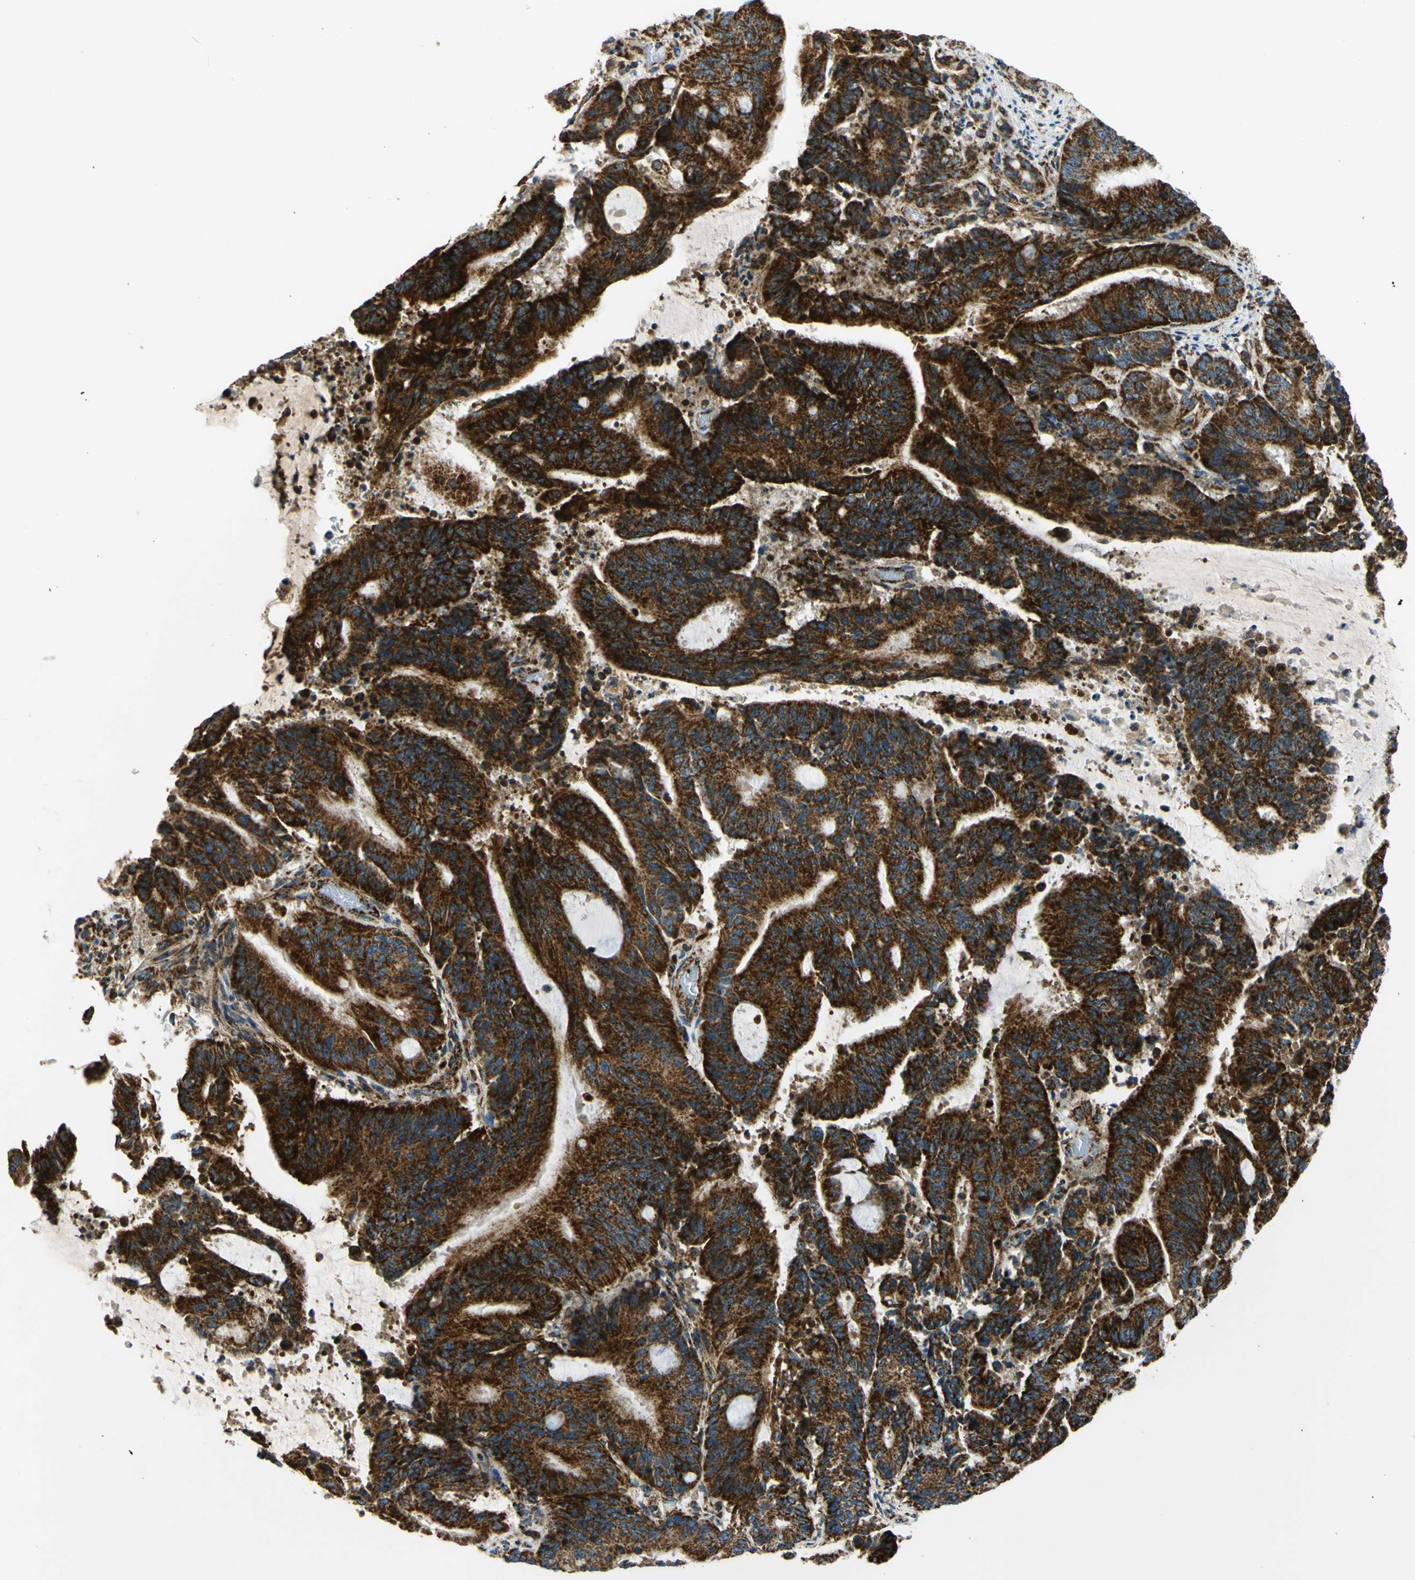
{"staining": {"intensity": "strong", "quantity": ">75%", "location": "cytoplasmic/membranous"}, "tissue": "liver cancer", "cell_type": "Tumor cells", "image_type": "cancer", "snomed": [{"axis": "morphology", "description": "Cholangiocarcinoma"}, {"axis": "topography", "description": "Liver"}], "caption": "Protein expression analysis of liver cancer displays strong cytoplasmic/membranous positivity in approximately >75% of tumor cells.", "gene": "MAVS", "patient": {"sex": "female", "age": 73}}